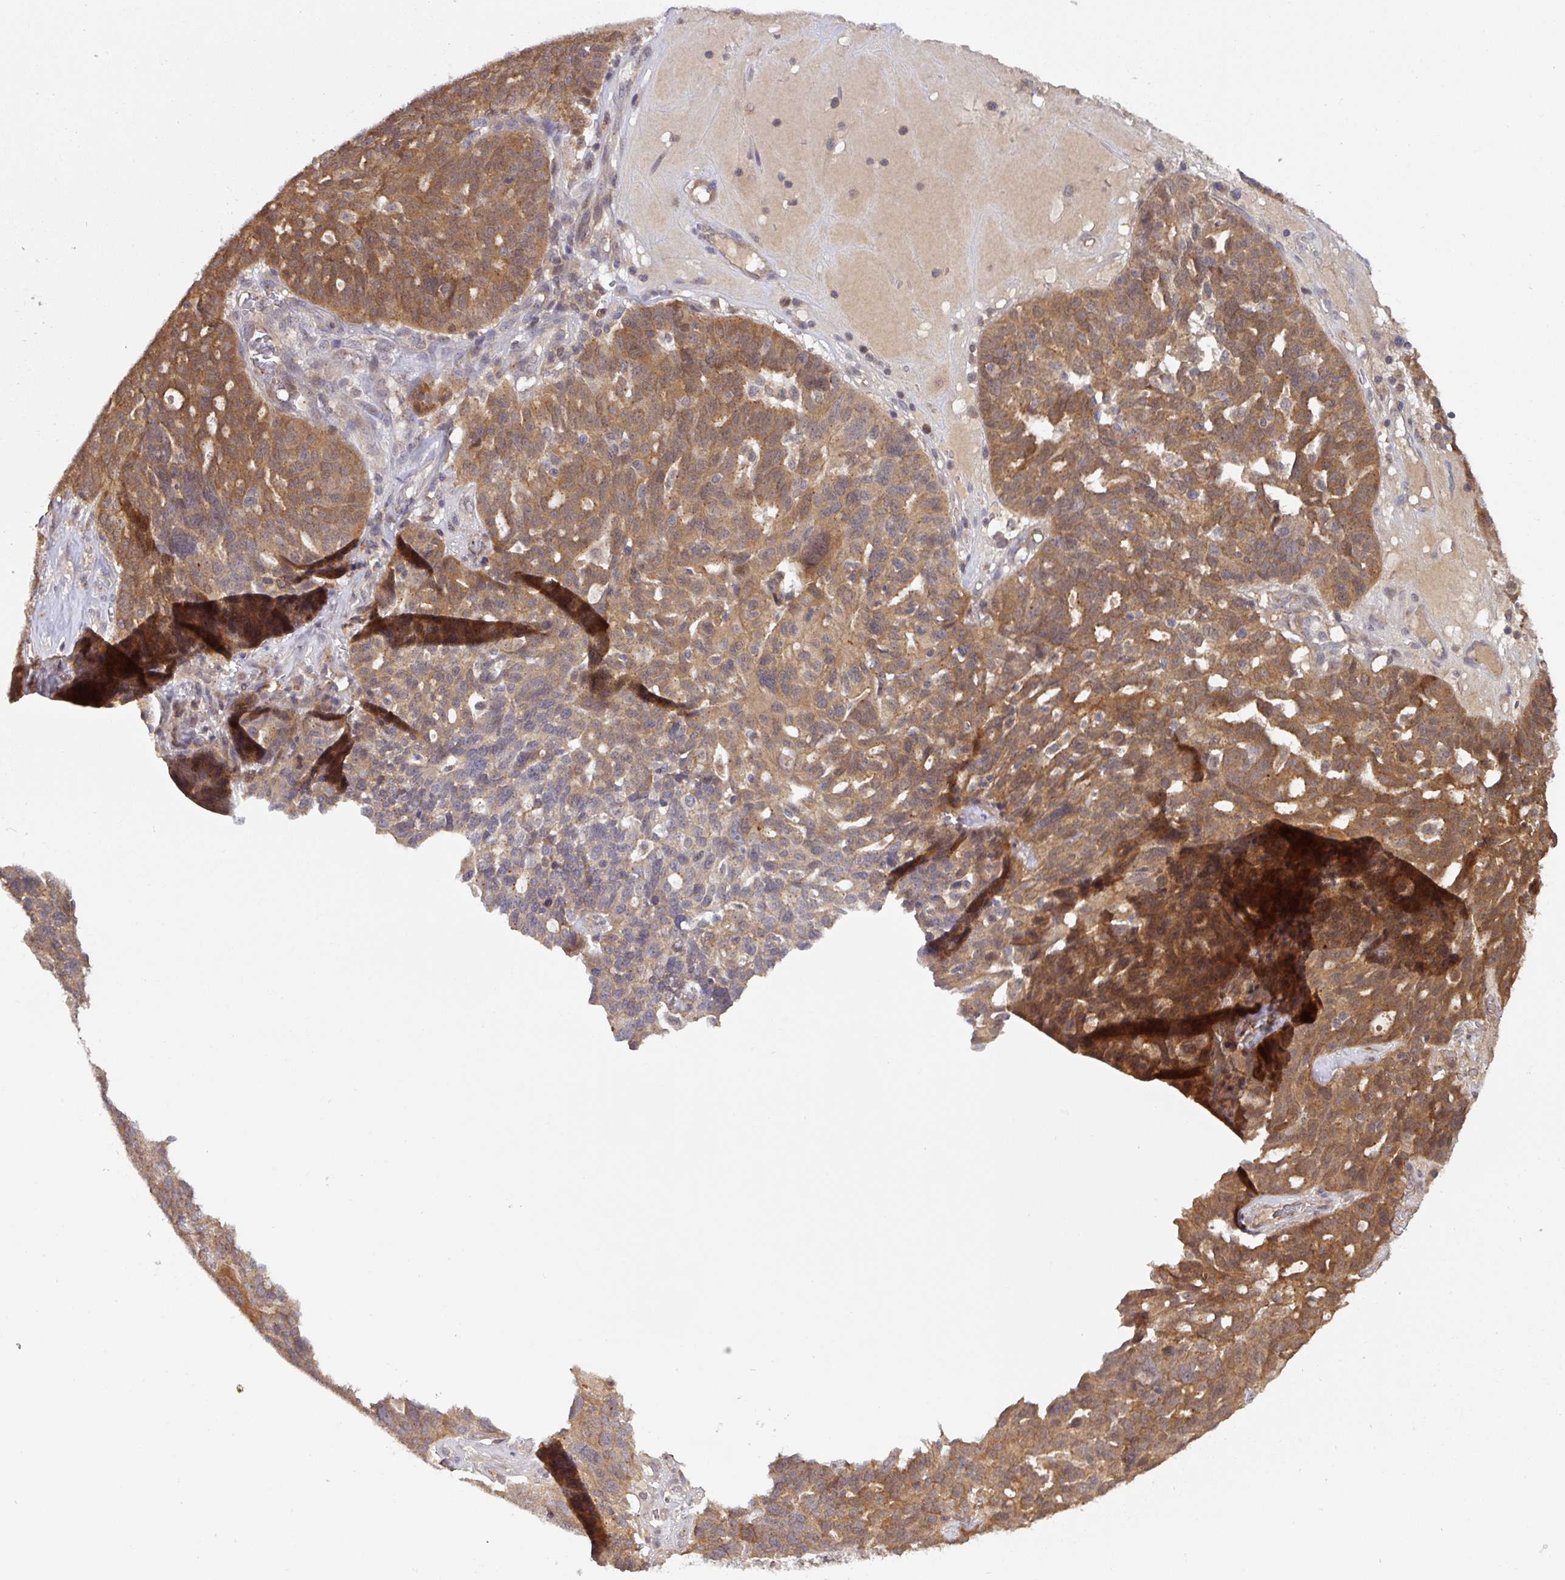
{"staining": {"intensity": "moderate", "quantity": ">75%", "location": "cytoplasmic/membranous"}, "tissue": "ovarian cancer", "cell_type": "Tumor cells", "image_type": "cancer", "snomed": [{"axis": "morphology", "description": "Cystadenocarcinoma, serous, NOS"}, {"axis": "topography", "description": "Ovary"}], "caption": "Ovarian serous cystadenocarcinoma stained for a protein displays moderate cytoplasmic/membranous positivity in tumor cells.", "gene": "CCDC121", "patient": {"sex": "female", "age": 59}}